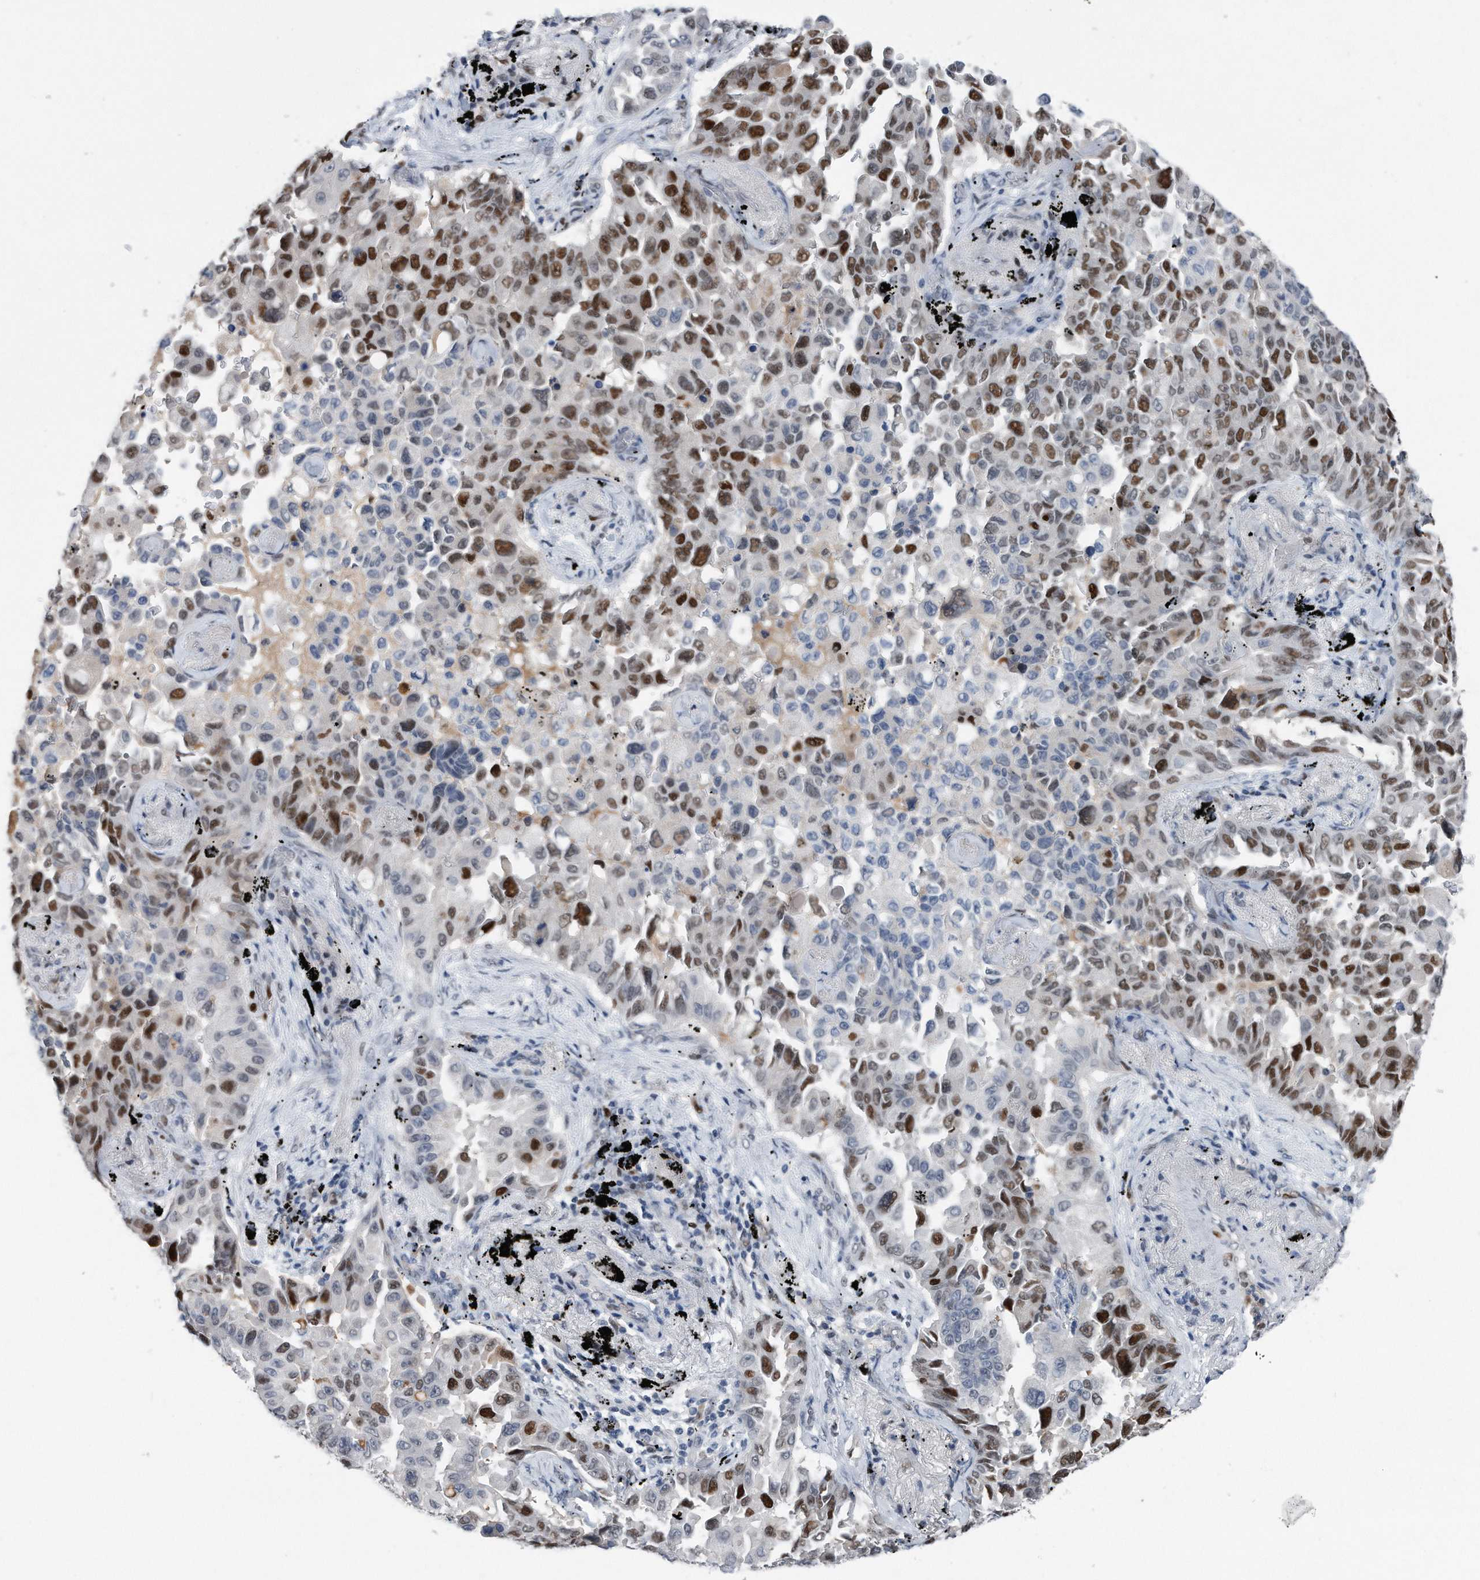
{"staining": {"intensity": "strong", "quantity": "25%-75%", "location": "nuclear"}, "tissue": "lung cancer", "cell_type": "Tumor cells", "image_type": "cancer", "snomed": [{"axis": "morphology", "description": "Adenocarcinoma, NOS"}, {"axis": "topography", "description": "Lung"}], "caption": "Lung cancer (adenocarcinoma) was stained to show a protein in brown. There is high levels of strong nuclear expression in about 25%-75% of tumor cells.", "gene": "PCNA", "patient": {"sex": "female", "age": 67}}